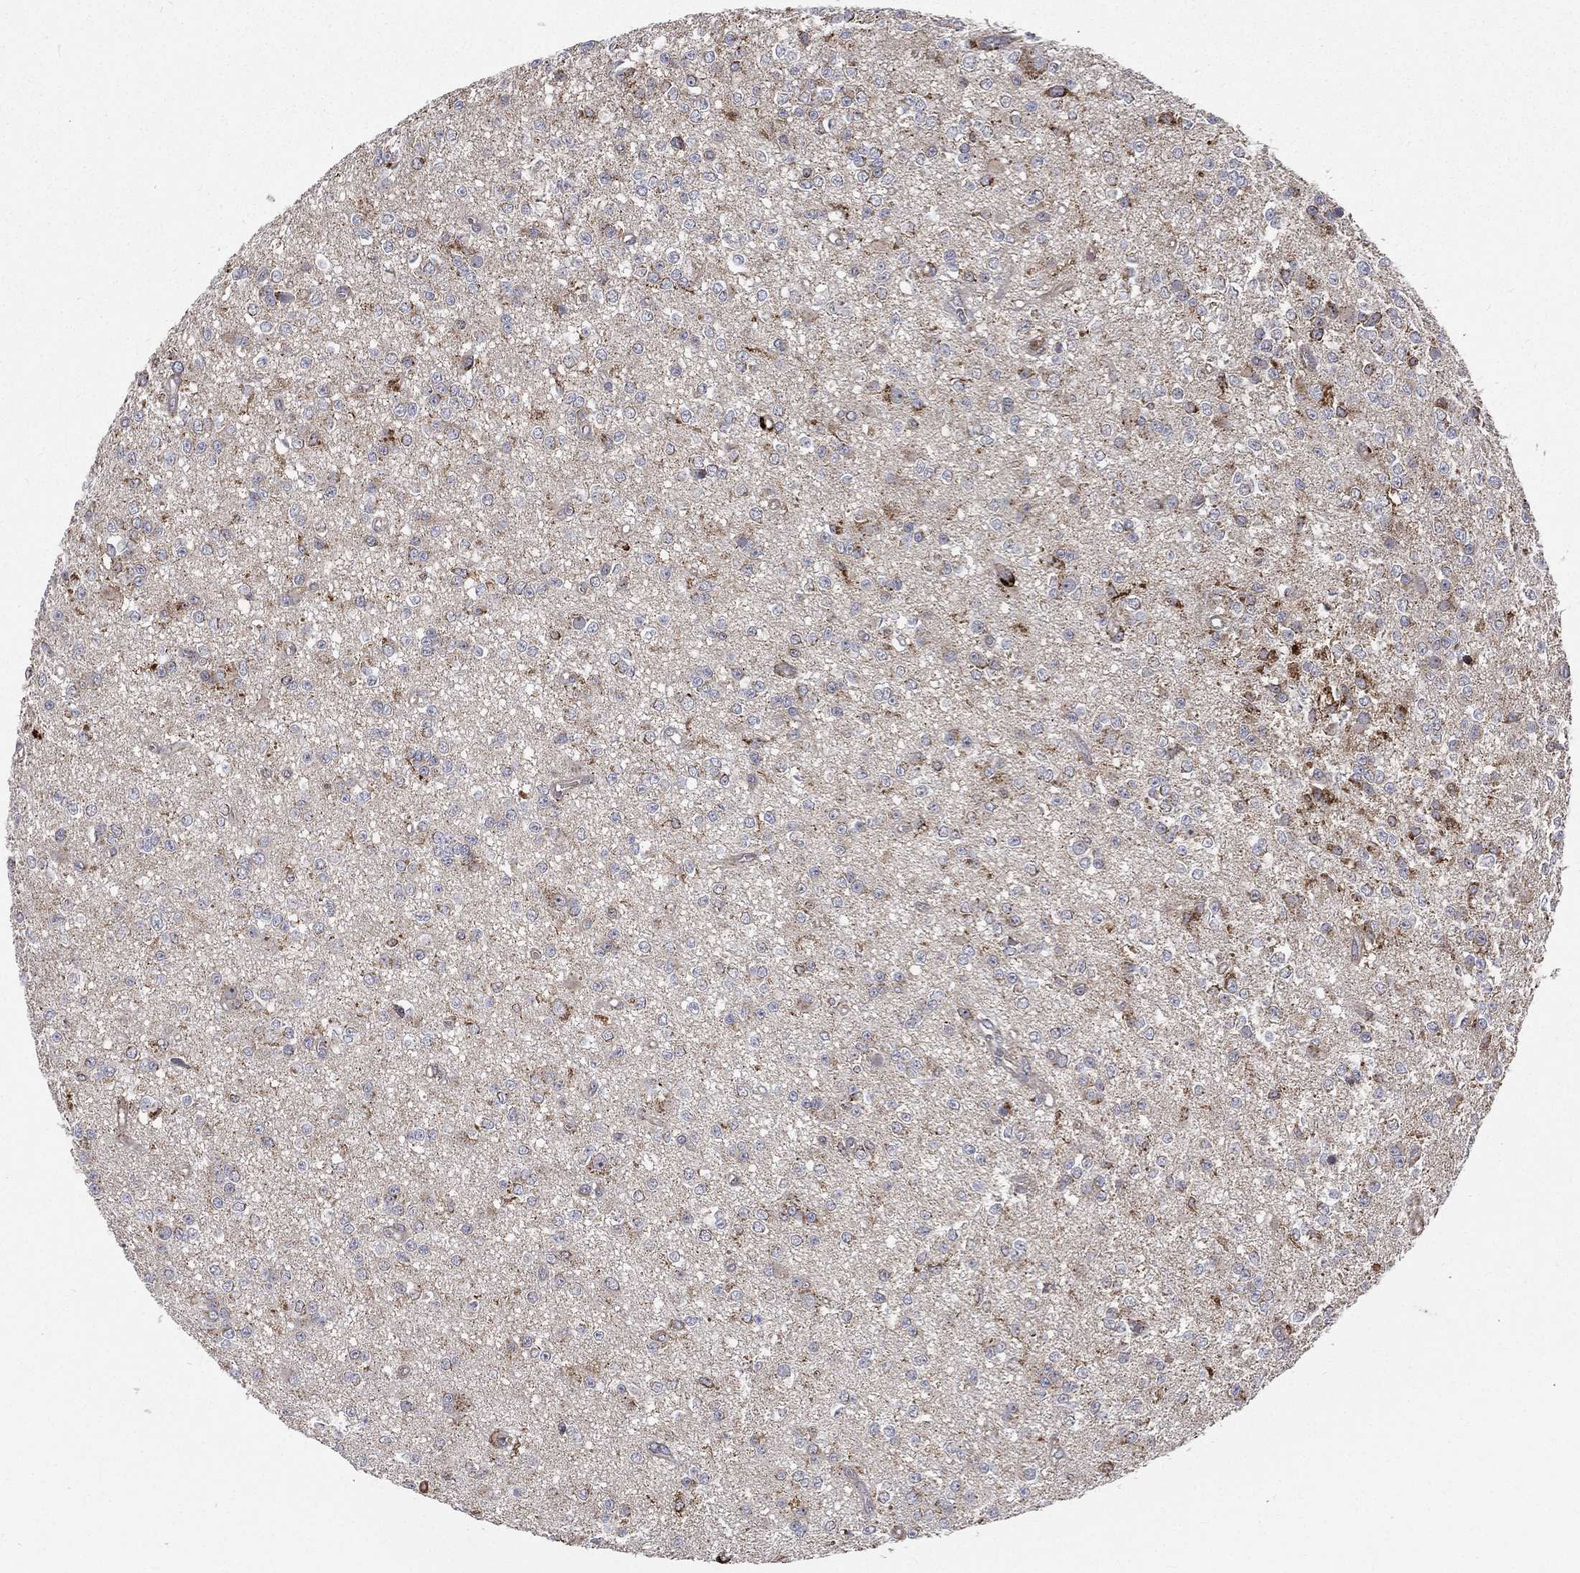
{"staining": {"intensity": "strong", "quantity": "<25%", "location": "cytoplasmic/membranous"}, "tissue": "glioma", "cell_type": "Tumor cells", "image_type": "cancer", "snomed": [{"axis": "morphology", "description": "Glioma, malignant, Low grade"}, {"axis": "topography", "description": "Brain"}], "caption": "IHC image of neoplastic tissue: glioma stained using immunohistochemistry exhibits medium levels of strong protein expression localized specifically in the cytoplasmic/membranous of tumor cells, appearing as a cytoplasmic/membranous brown color.", "gene": "RIN3", "patient": {"sex": "female", "age": 45}}